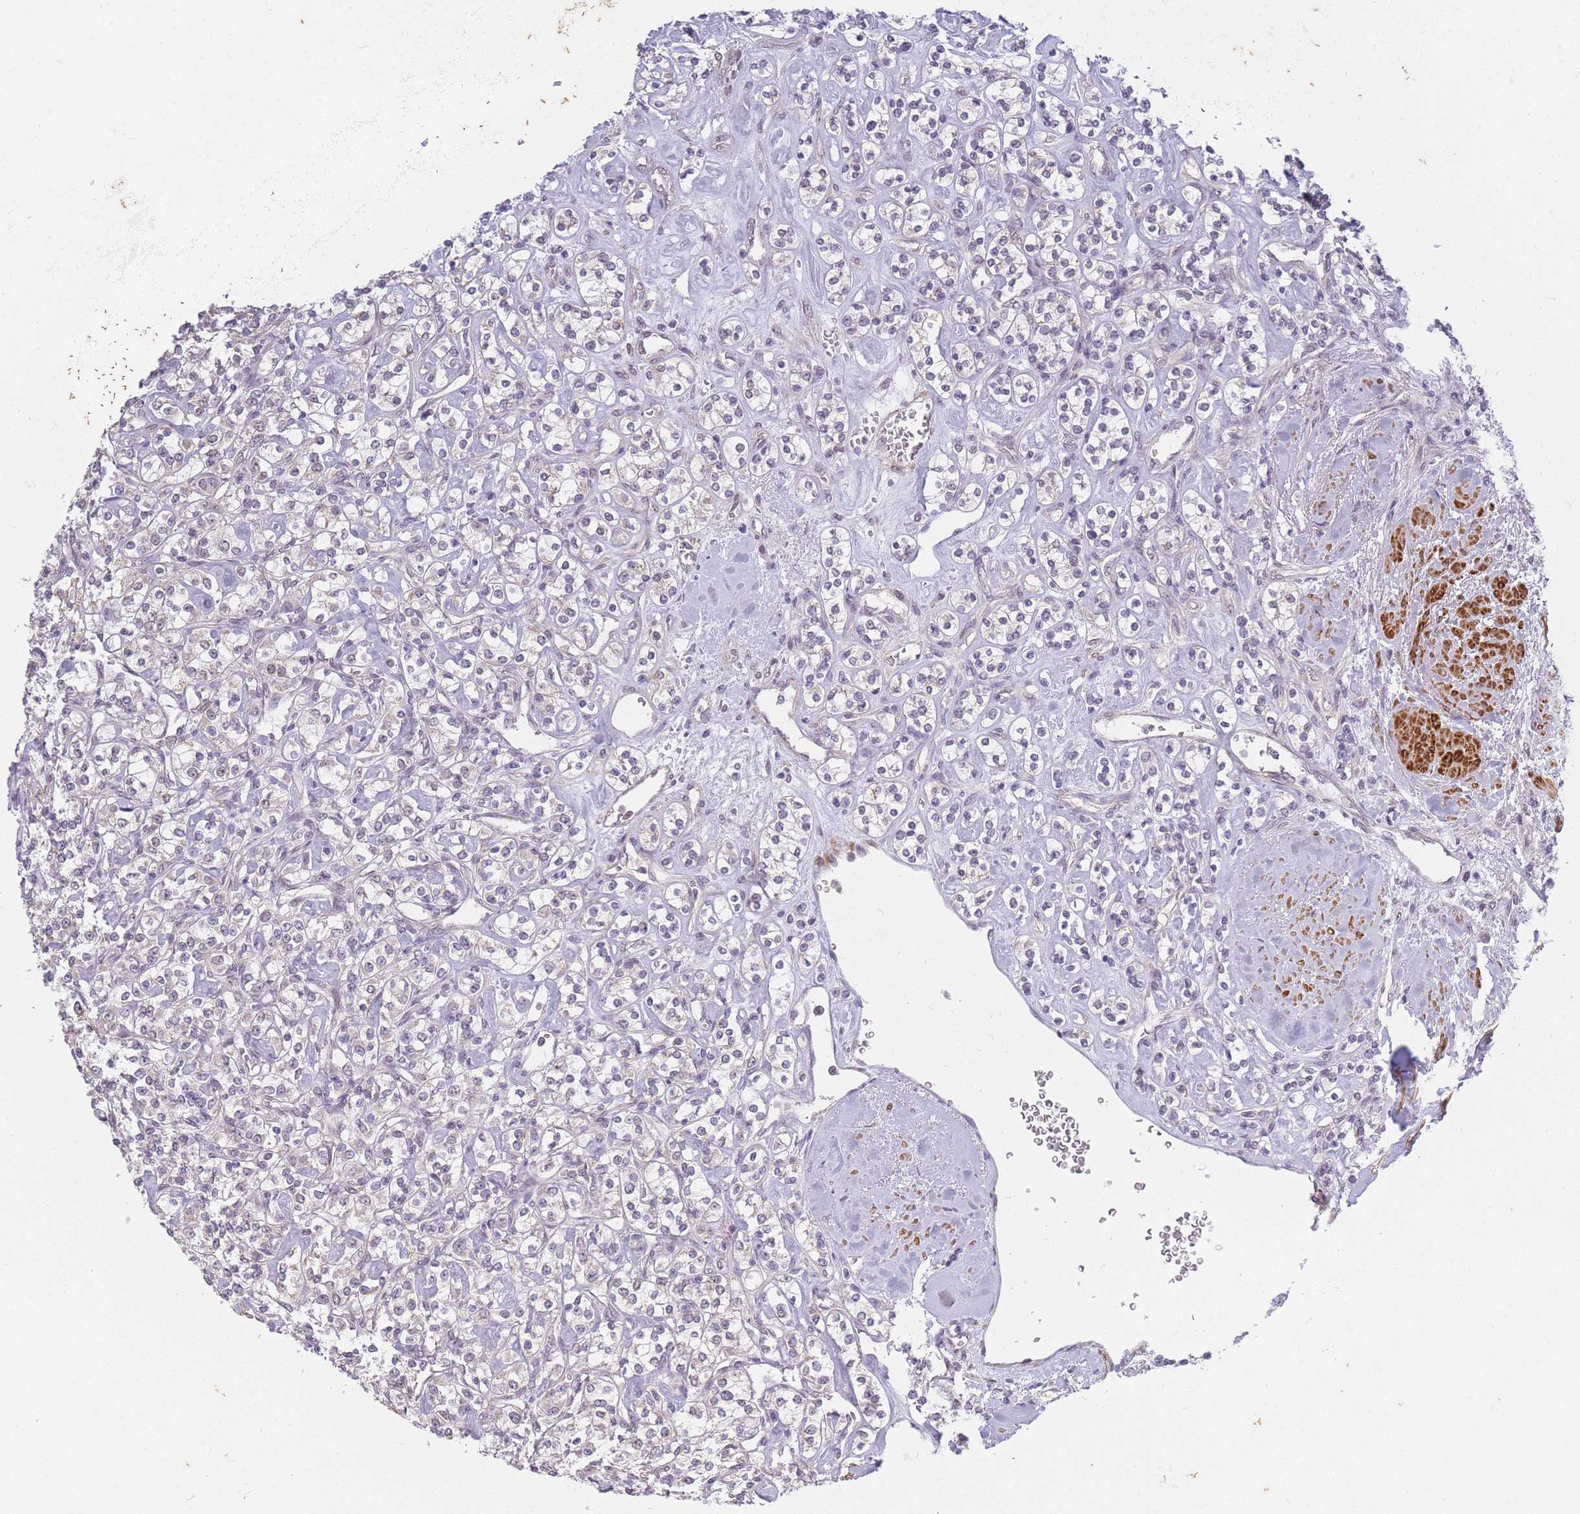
{"staining": {"intensity": "negative", "quantity": "none", "location": "none"}, "tissue": "renal cancer", "cell_type": "Tumor cells", "image_type": "cancer", "snomed": [{"axis": "morphology", "description": "Adenocarcinoma, NOS"}, {"axis": "topography", "description": "Kidney"}], "caption": "High power microscopy photomicrograph of an immunohistochemistry (IHC) micrograph of renal cancer (adenocarcinoma), revealing no significant staining in tumor cells.", "gene": "SIN3B", "patient": {"sex": "male", "age": 77}}